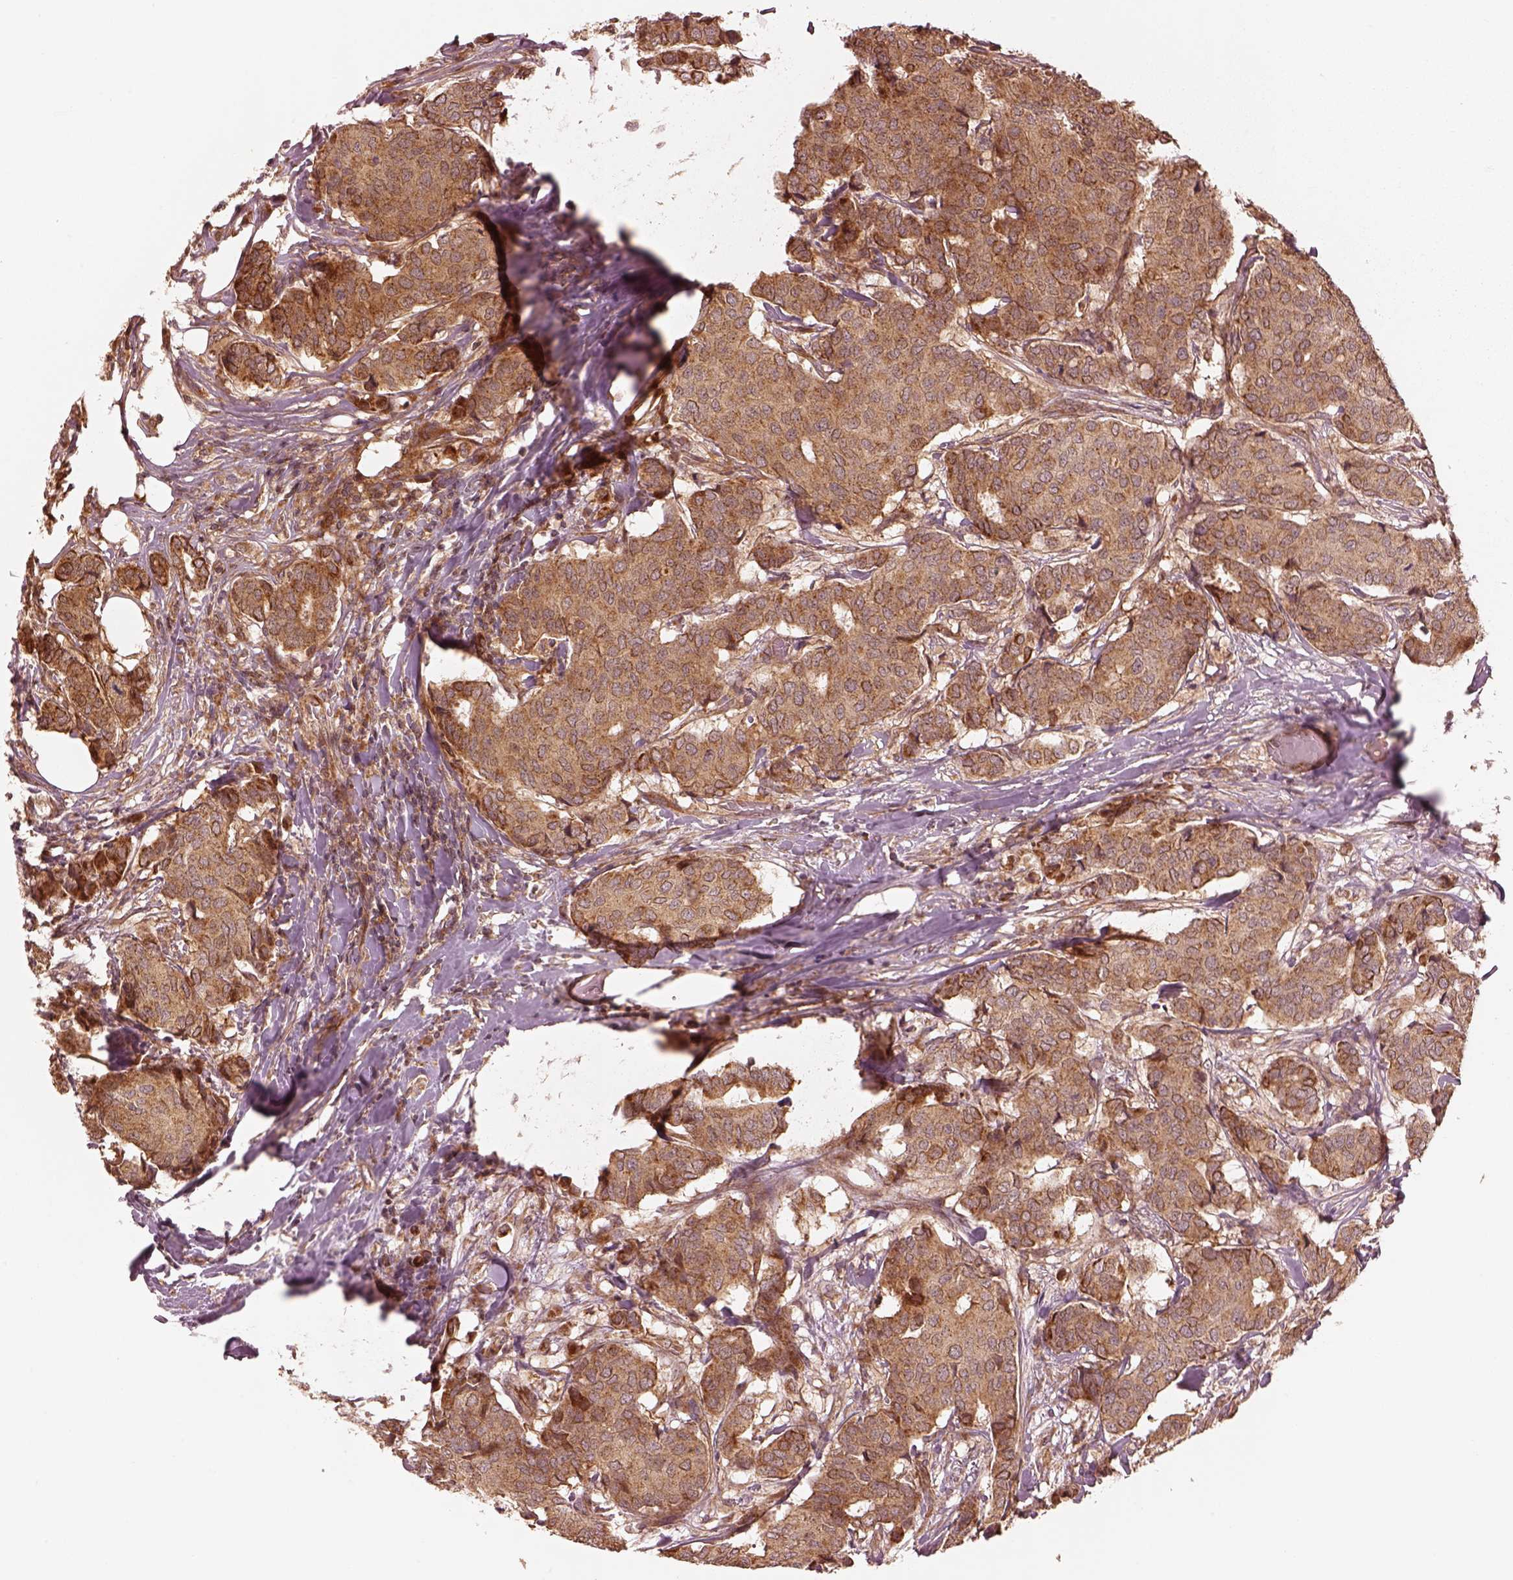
{"staining": {"intensity": "moderate", "quantity": "25%-75%", "location": "cytoplasmic/membranous"}, "tissue": "breast cancer", "cell_type": "Tumor cells", "image_type": "cancer", "snomed": [{"axis": "morphology", "description": "Duct carcinoma"}, {"axis": "topography", "description": "Breast"}], "caption": "Breast cancer tissue displays moderate cytoplasmic/membranous staining in approximately 25%-75% of tumor cells", "gene": "SLC25A46", "patient": {"sex": "female", "age": 75}}